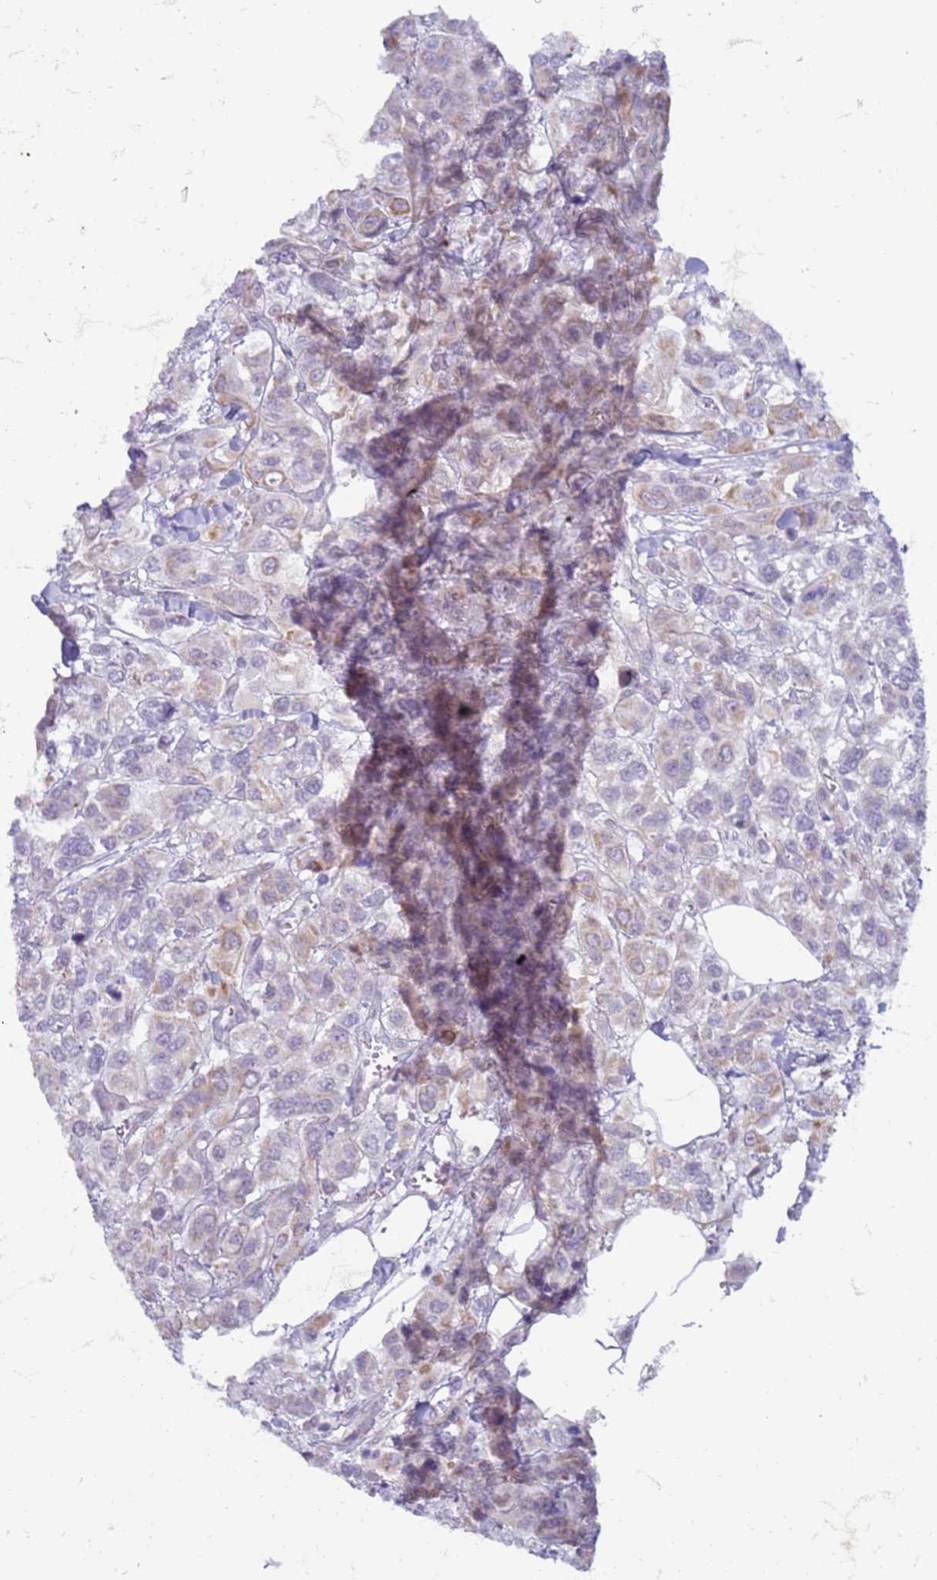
{"staining": {"intensity": "negative", "quantity": "none", "location": "none"}, "tissue": "urothelial cancer", "cell_type": "Tumor cells", "image_type": "cancer", "snomed": [{"axis": "morphology", "description": "Urothelial carcinoma, High grade"}, {"axis": "topography", "description": "Urinary bladder"}], "caption": "DAB (3,3'-diaminobenzidine) immunohistochemical staining of human urothelial cancer shows no significant expression in tumor cells.", "gene": "SLC15A3", "patient": {"sex": "male", "age": 67}}